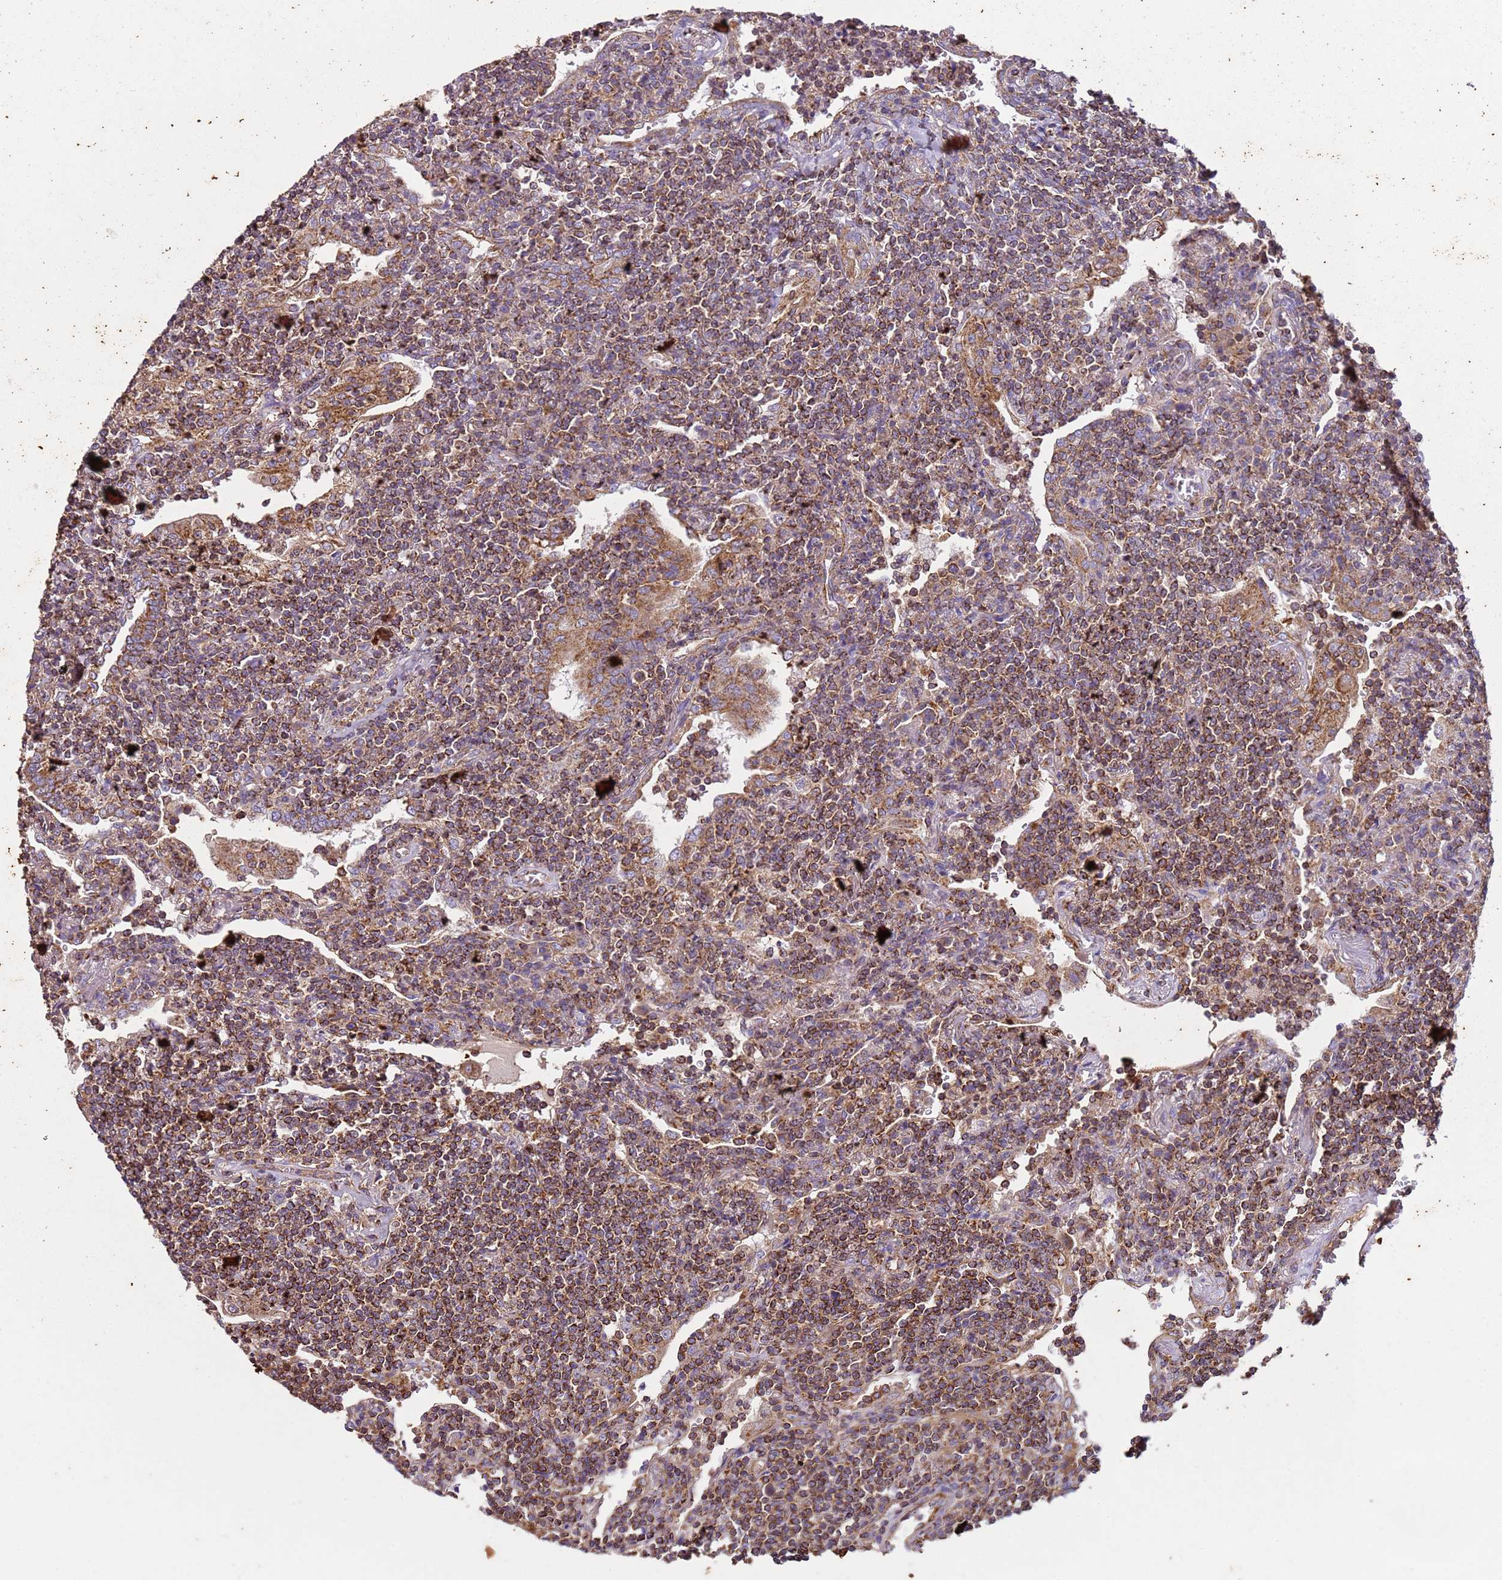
{"staining": {"intensity": "moderate", "quantity": ">75%", "location": "cytoplasmic/membranous"}, "tissue": "lymphoma", "cell_type": "Tumor cells", "image_type": "cancer", "snomed": [{"axis": "morphology", "description": "Malignant lymphoma, non-Hodgkin's type, Low grade"}, {"axis": "topography", "description": "Lung"}], "caption": "This photomicrograph reveals malignant lymphoma, non-Hodgkin's type (low-grade) stained with immunohistochemistry to label a protein in brown. The cytoplasmic/membranous of tumor cells show moderate positivity for the protein. Nuclei are counter-stained blue.", "gene": "RMND5A", "patient": {"sex": "female", "age": 71}}